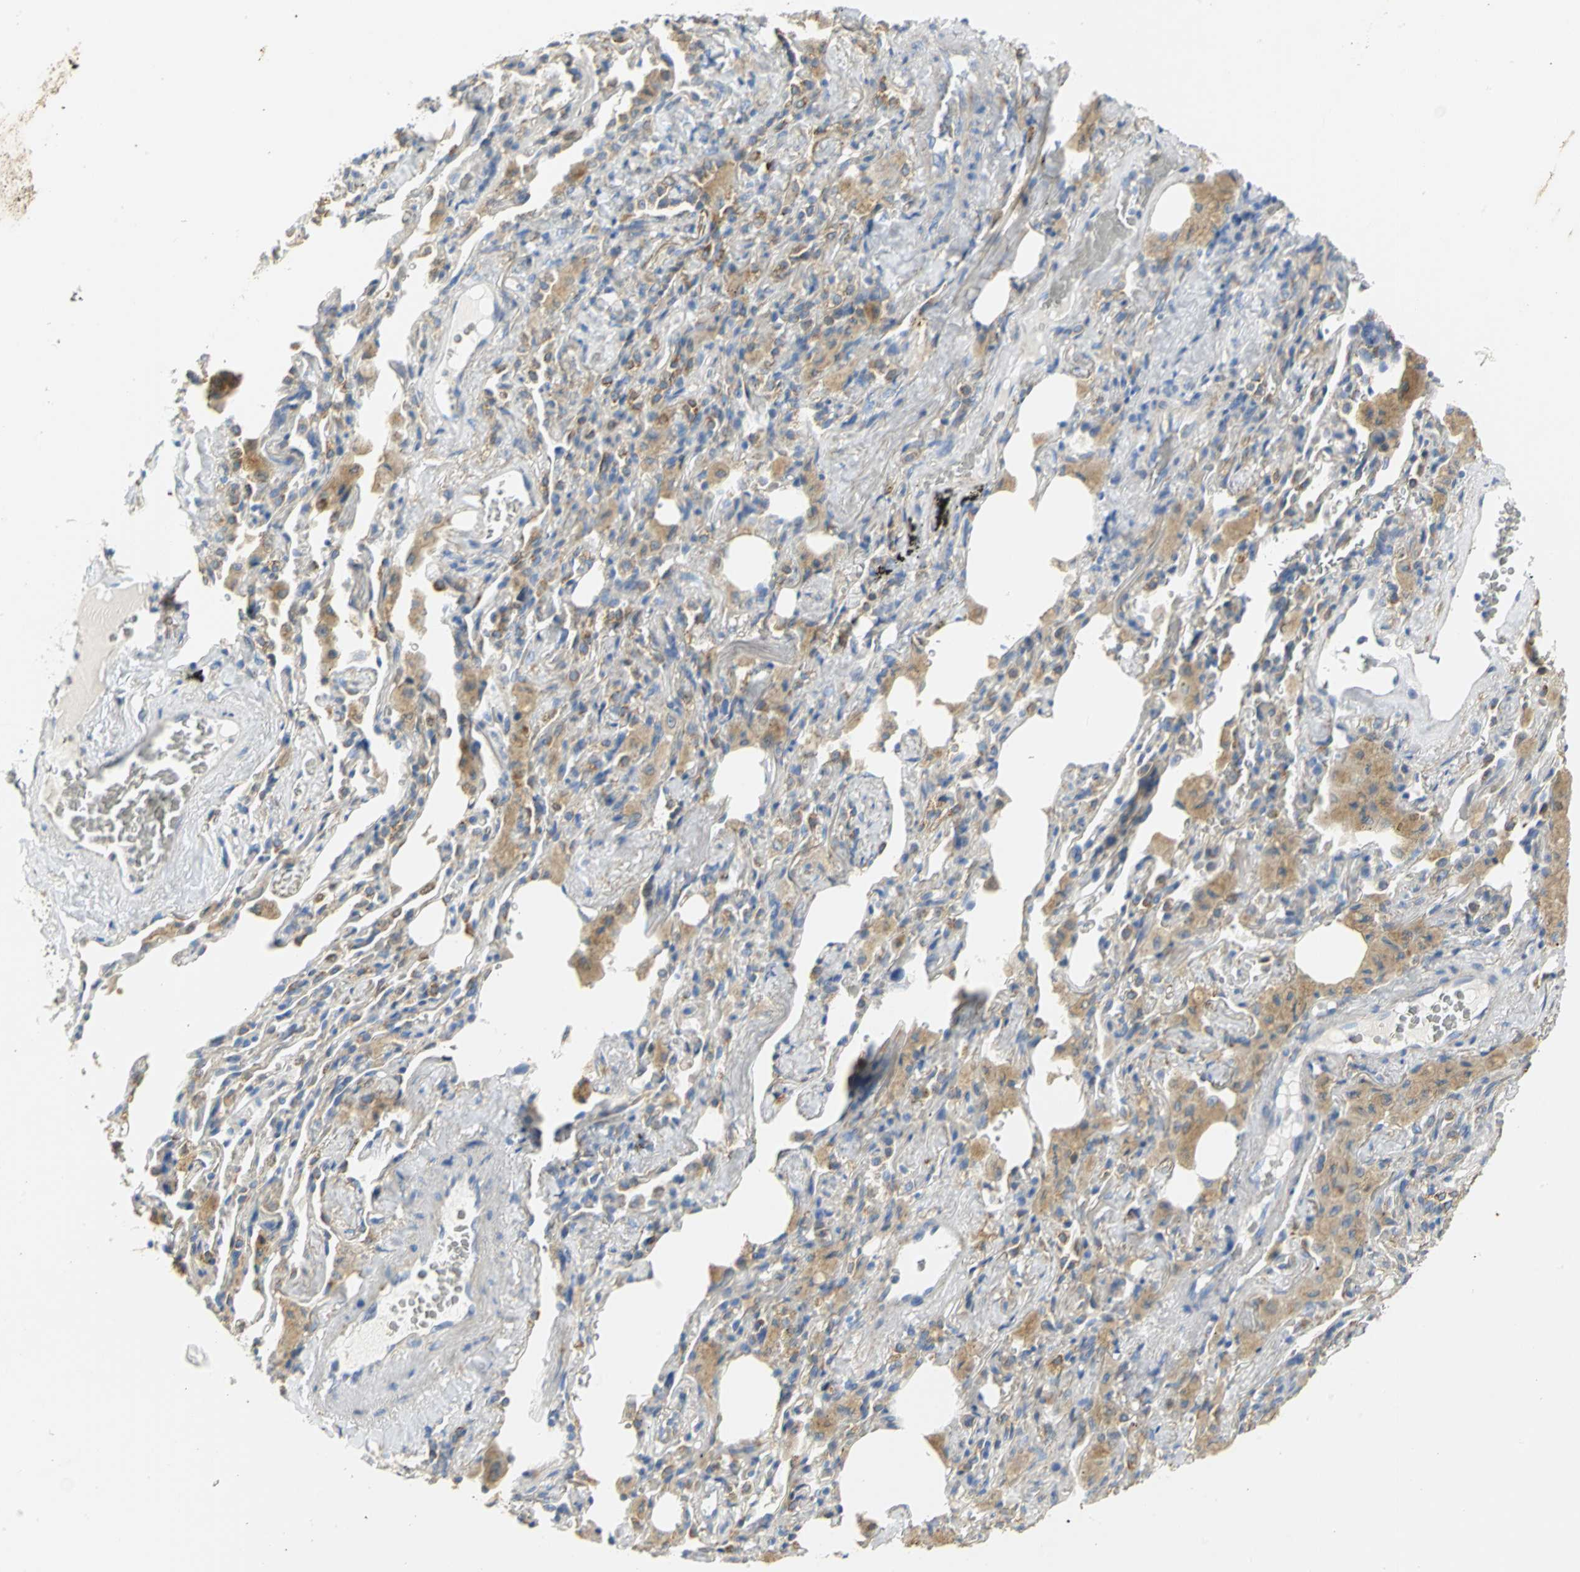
{"staining": {"intensity": "weak", "quantity": "25%-75%", "location": "cytoplasmic/membranous"}, "tissue": "lung cancer", "cell_type": "Tumor cells", "image_type": "cancer", "snomed": [{"axis": "morphology", "description": "Squamous cell carcinoma, NOS"}, {"axis": "topography", "description": "Lung"}], "caption": "Weak cytoplasmic/membranous protein staining is appreciated in approximately 25%-75% of tumor cells in squamous cell carcinoma (lung).", "gene": "GNRH2", "patient": {"sex": "male", "age": 54}}